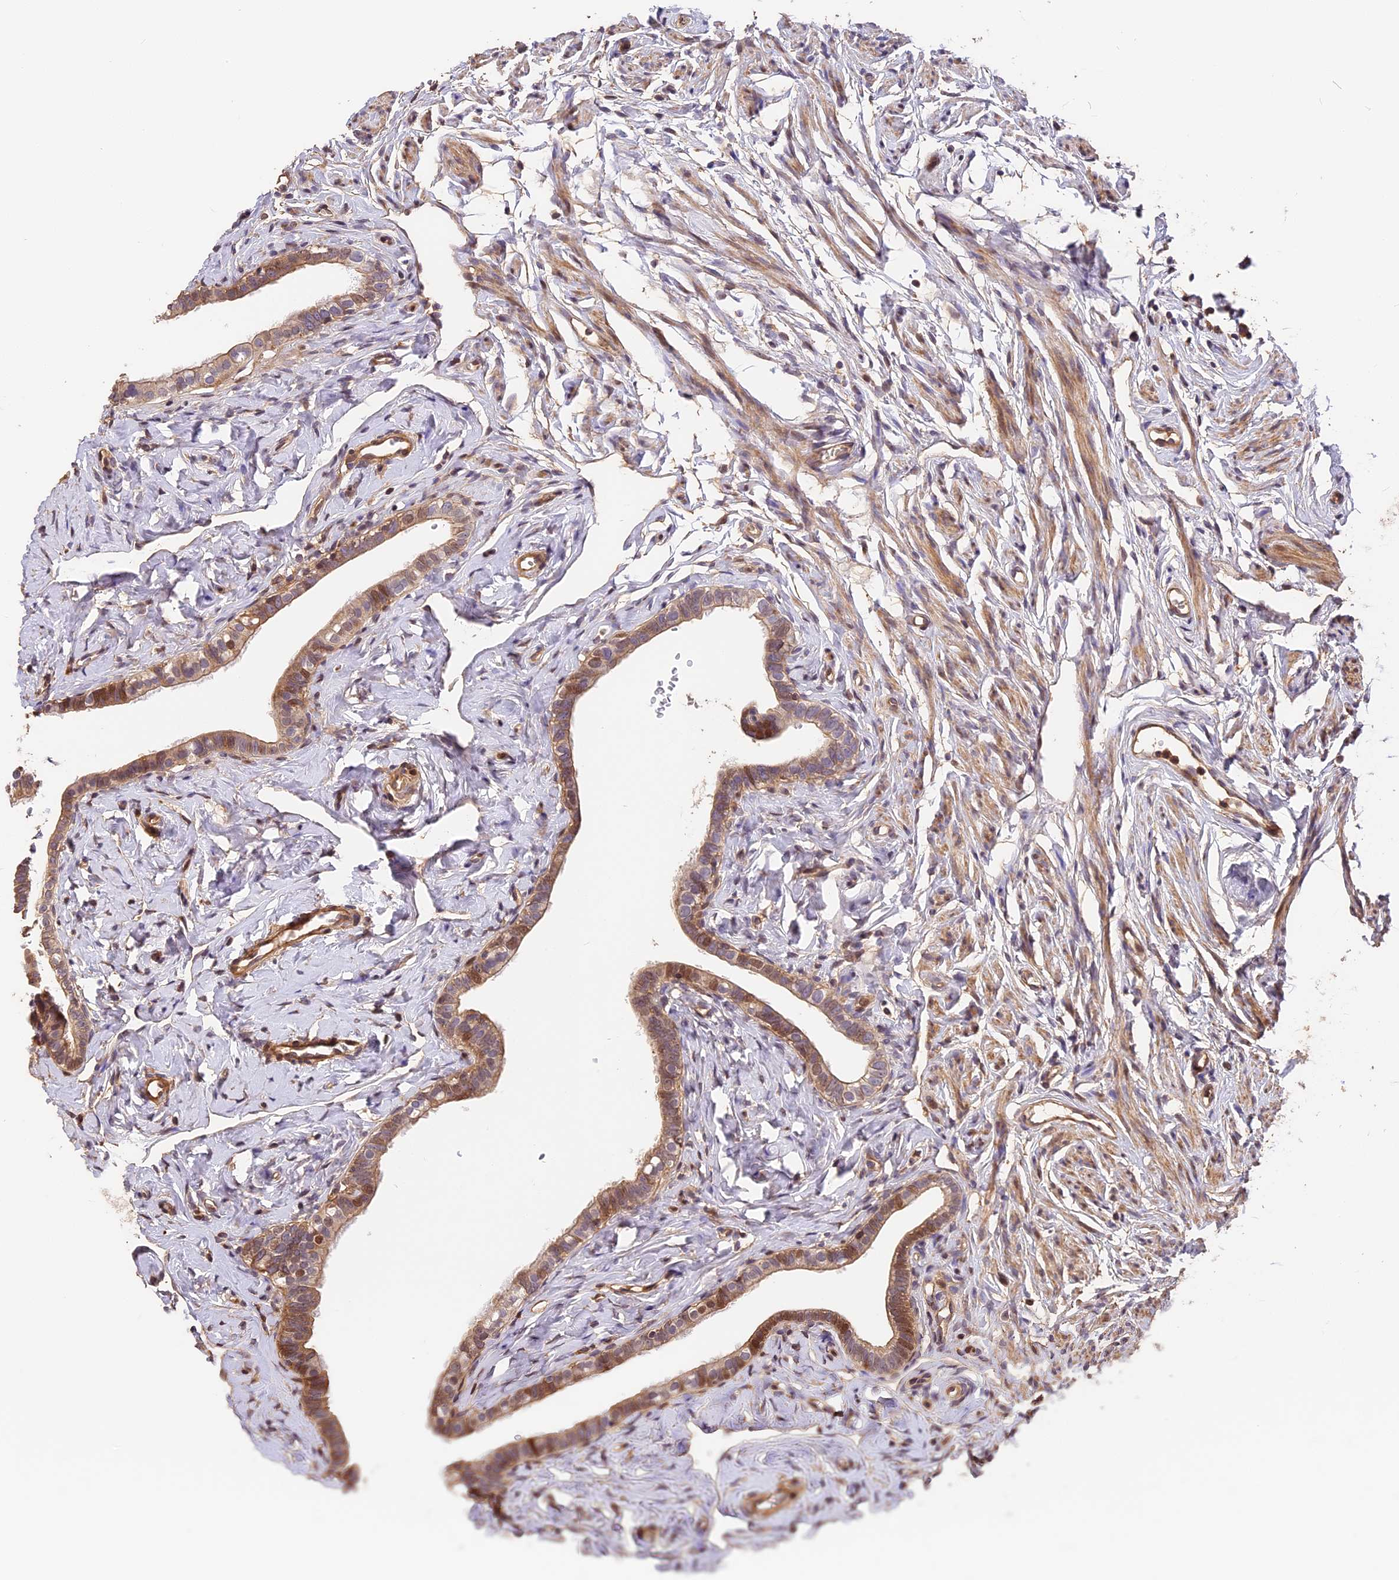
{"staining": {"intensity": "moderate", "quantity": ">75%", "location": "cytoplasmic/membranous"}, "tissue": "fallopian tube", "cell_type": "Glandular cells", "image_type": "normal", "snomed": [{"axis": "morphology", "description": "Normal tissue, NOS"}, {"axis": "topography", "description": "Fallopian tube"}], "caption": "Normal fallopian tube exhibits moderate cytoplasmic/membranous expression in about >75% of glandular cells.", "gene": "ARHGAP17", "patient": {"sex": "female", "age": 66}}